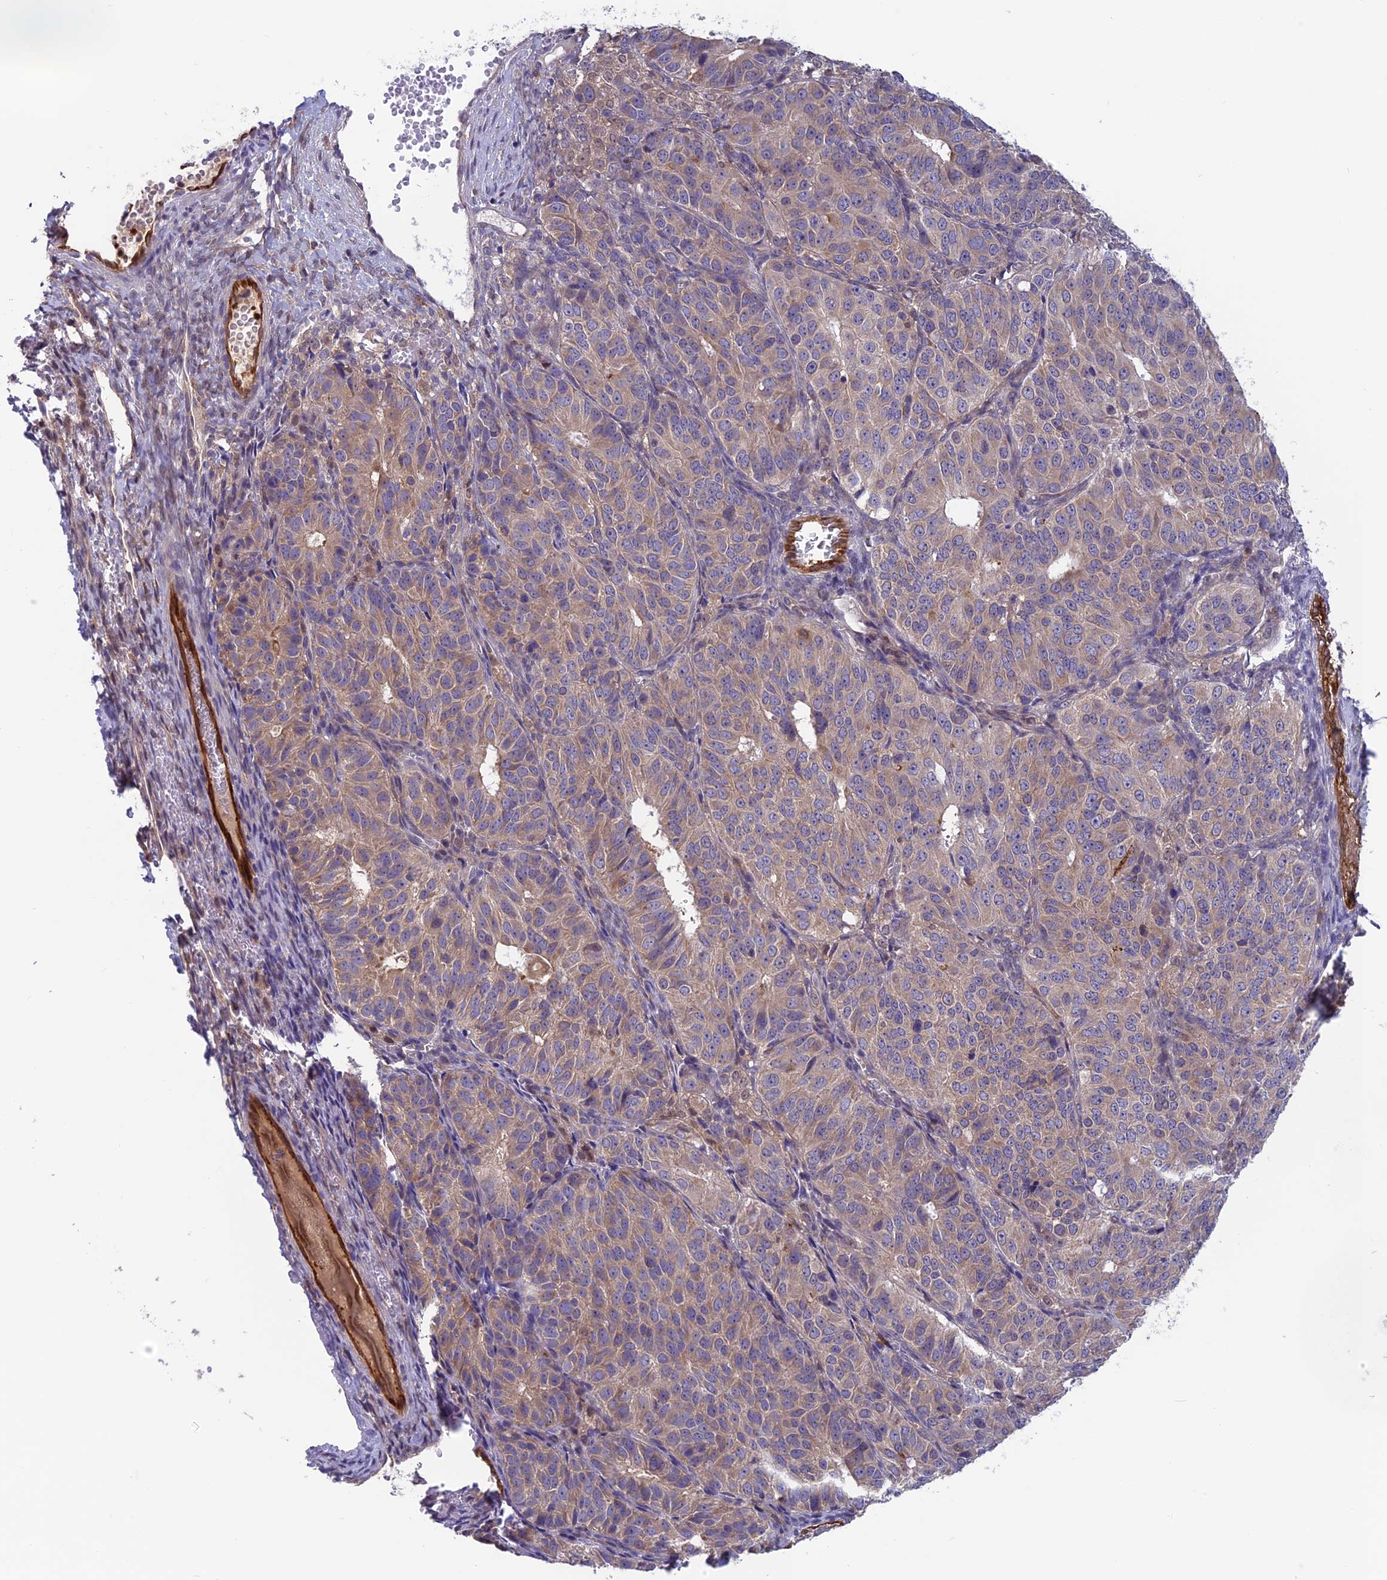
{"staining": {"intensity": "weak", "quantity": "25%-75%", "location": "cytoplasmic/membranous"}, "tissue": "ovarian cancer", "cell_type": "Tumor cells", "image_type": "cancer", "snomed": [{"axis": "morphology", "description": "Carcinoma, endometroid"}, {"axis": "topography", "description": "Ovary"}], "caption": "A brown stain labels weak cytoplasmic/membranous staining of a protein in human endometroid carcinoma (ovarian) tumor cells.", "gene": "MAST2", "patient": {"sex": "female", "age": 51}}